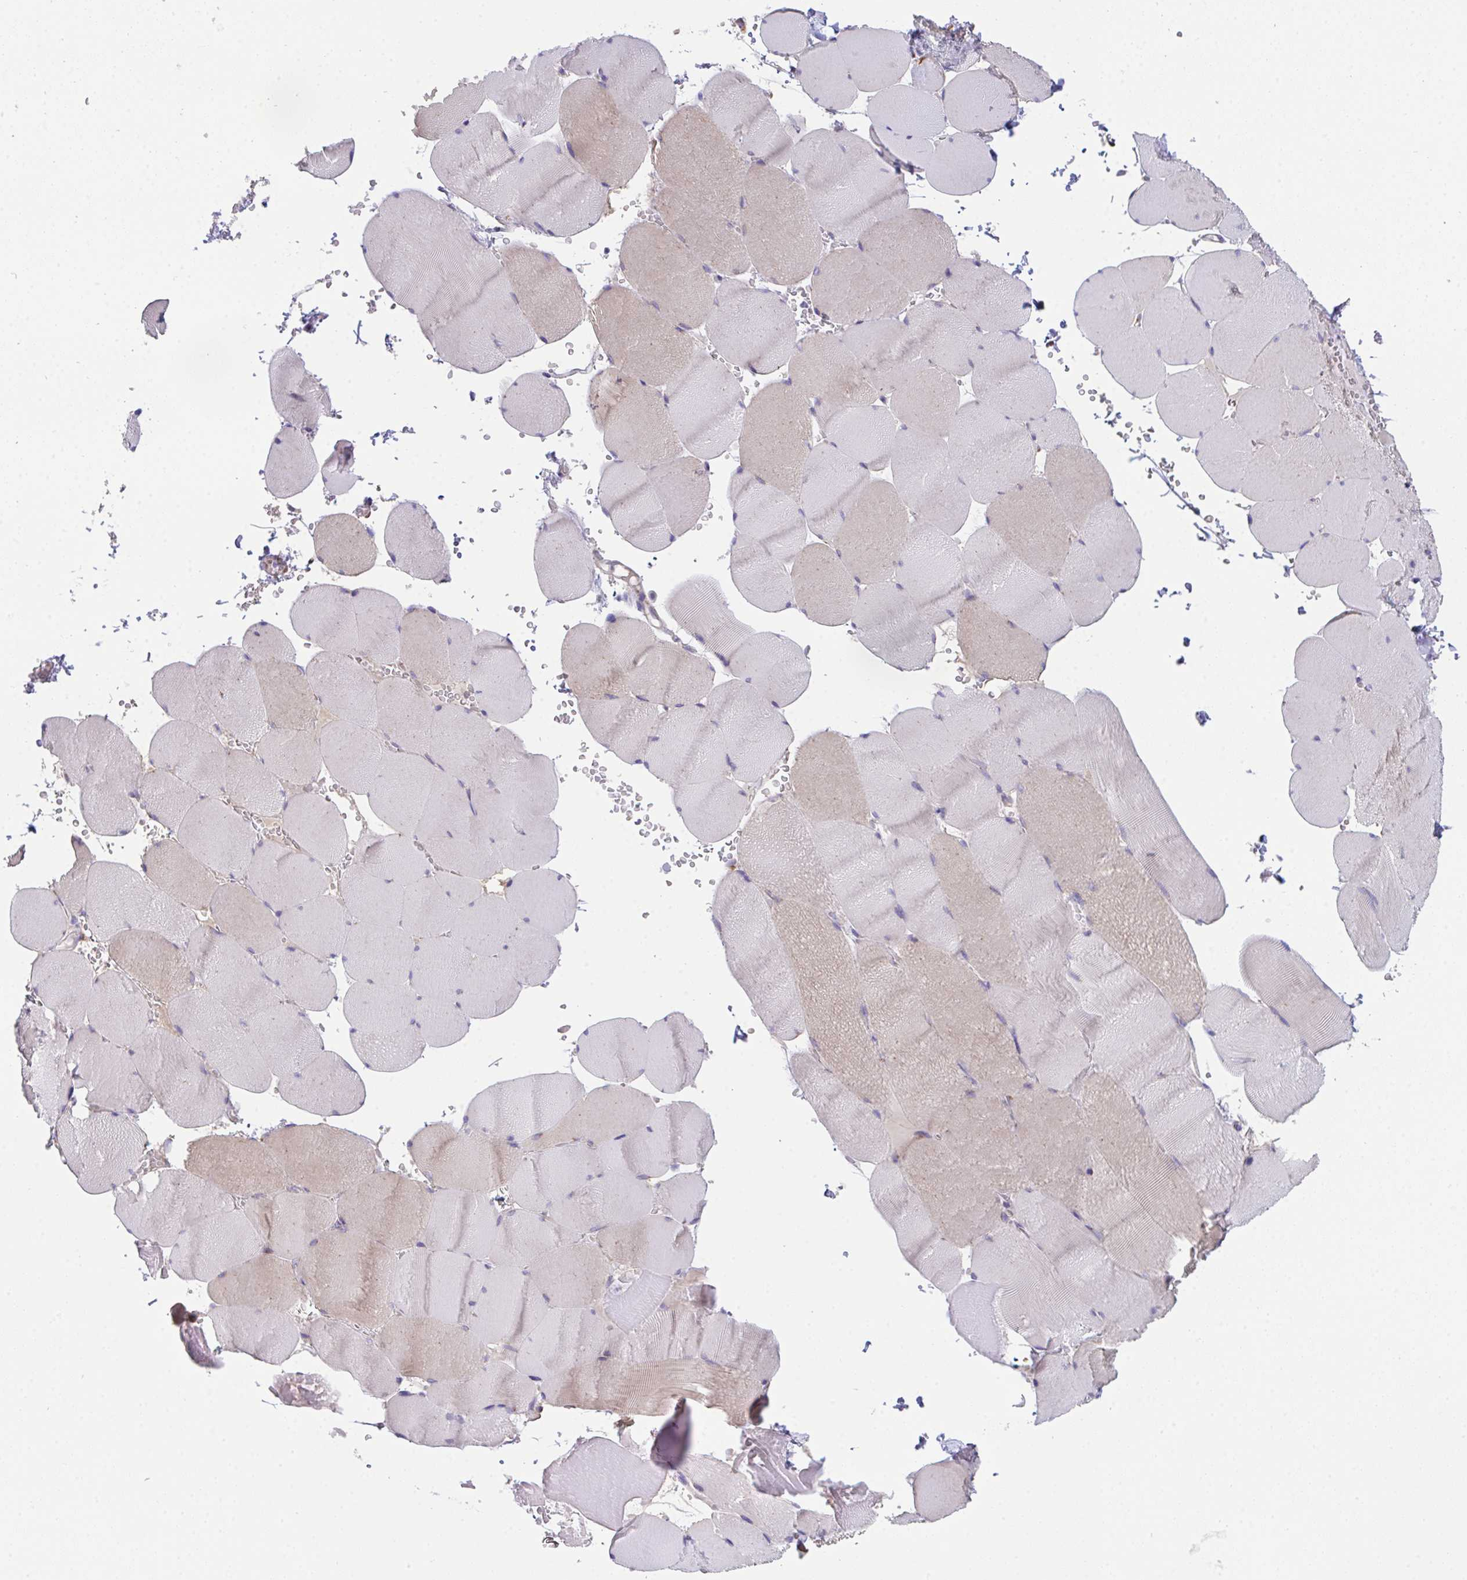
{"staining": {"intensity": "weak", "quantity": "<25%", "location": "cytoplasmic/membranous"}, "tissue": "skeletal muscle", "cell_type": "Myocytes", "image_type": "normal", "snomed": [{"axis": "morphology", "description": "Normal tissue, NOS"}, {"axis": "topography", "description": "Skeletal muscle"}, {"axis": "topography", "description": "Head-Neck"}], "caption": "IHC micrograph of normal human skeletal muscle stained for a protein (brown), which reveals no positivity in myocytes.", "gene": "MIA3", "patient": {"sex": "male", "age": 66}}